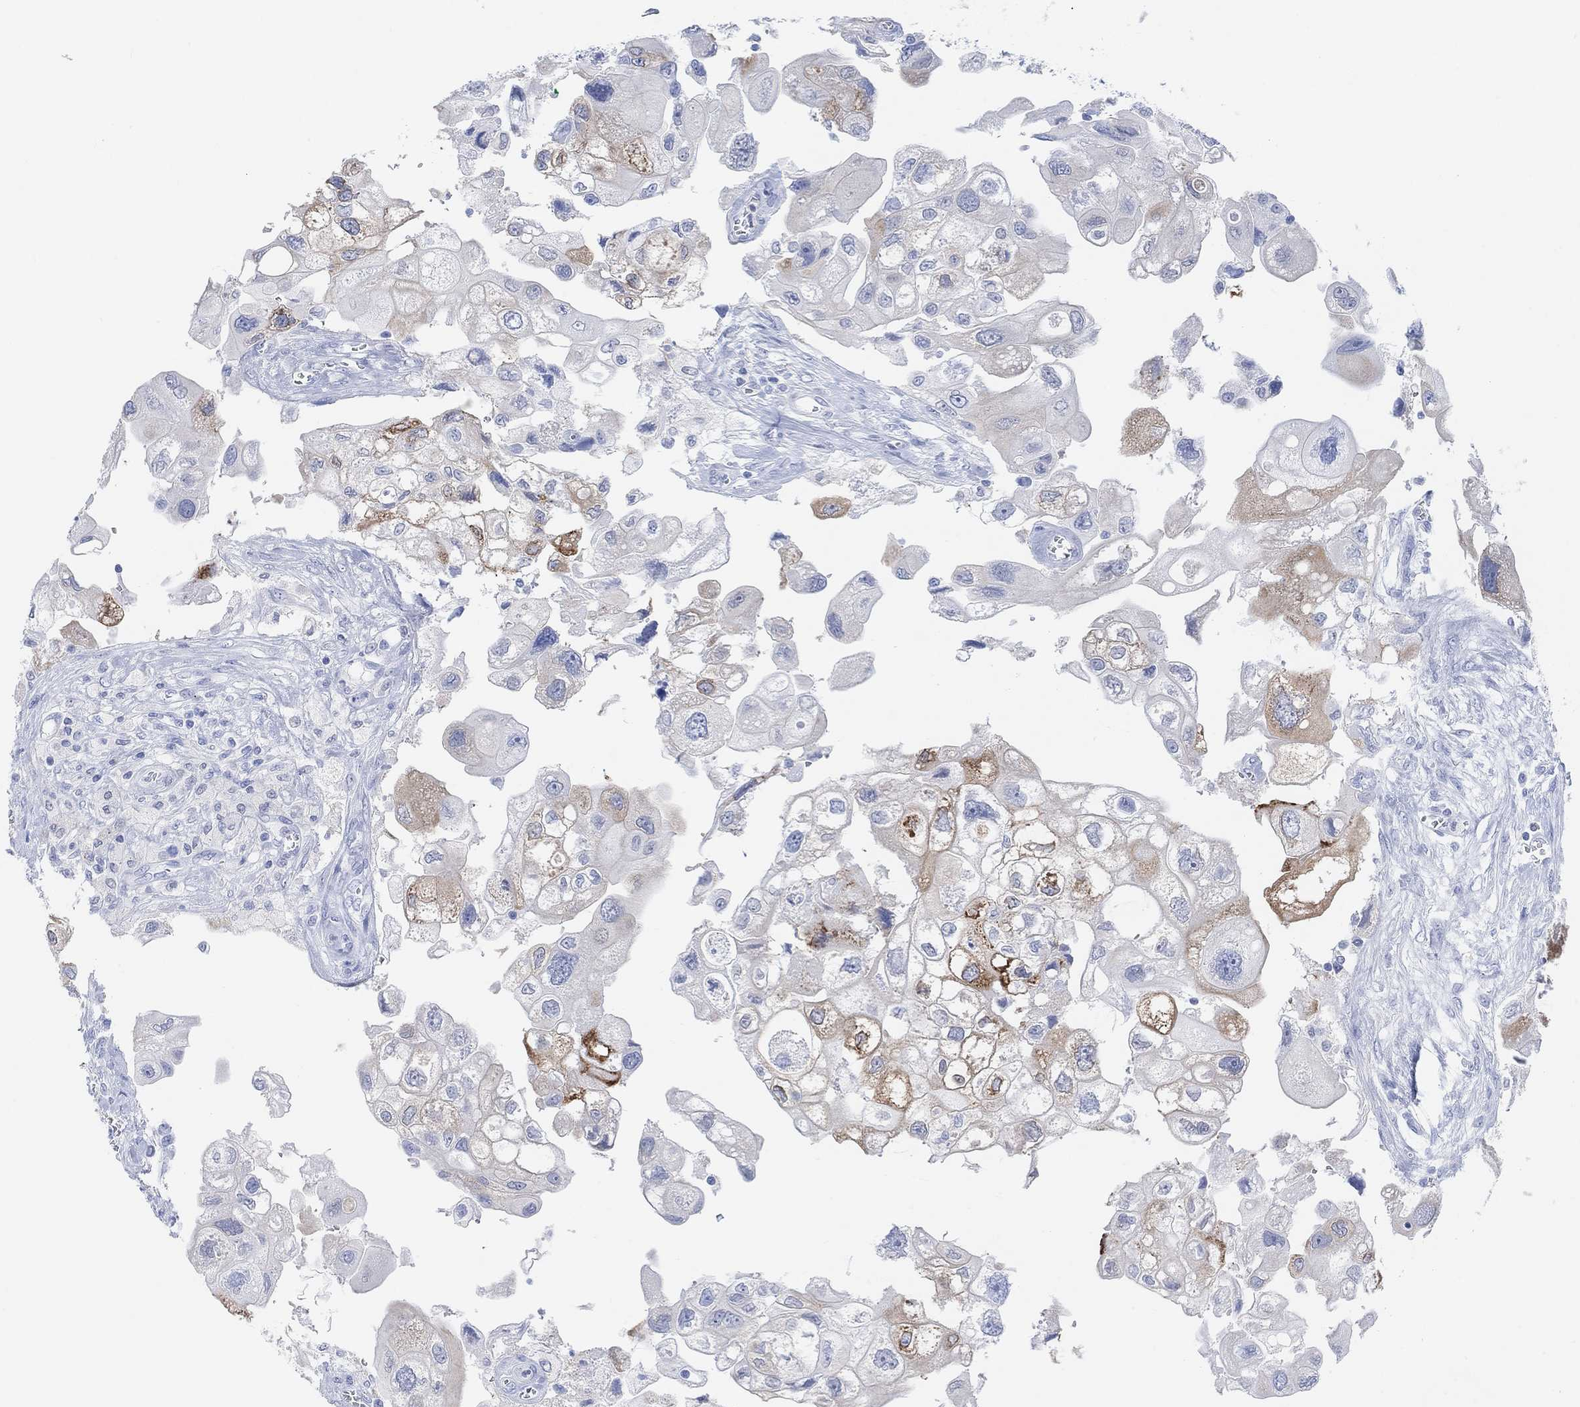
{"staining": {"intensity": "moderate", "quantity": "<25%", "location": "cytoplasmic/membranous"}, "tissue": "urothelial cancer", "cell_type": "Tumor cells", "image_type": "cancer", "snomed": [{"axis": "morphology", "description": "Urothelial carcinoma, High grade"}, {"axis": "topography", "description": "Urinary bladder"}], "caption": "The image reveals staining of high-grade urothelial carcinoma, revealing moderate cytoplasmic/membranous protein staining (brown color) within tumor cells. Immunohistochemistry stains the protein of interest in brown and the nuclei are stained blue.", "gene": "ENO4", "patient": {"sex": "male", "age": 59}}